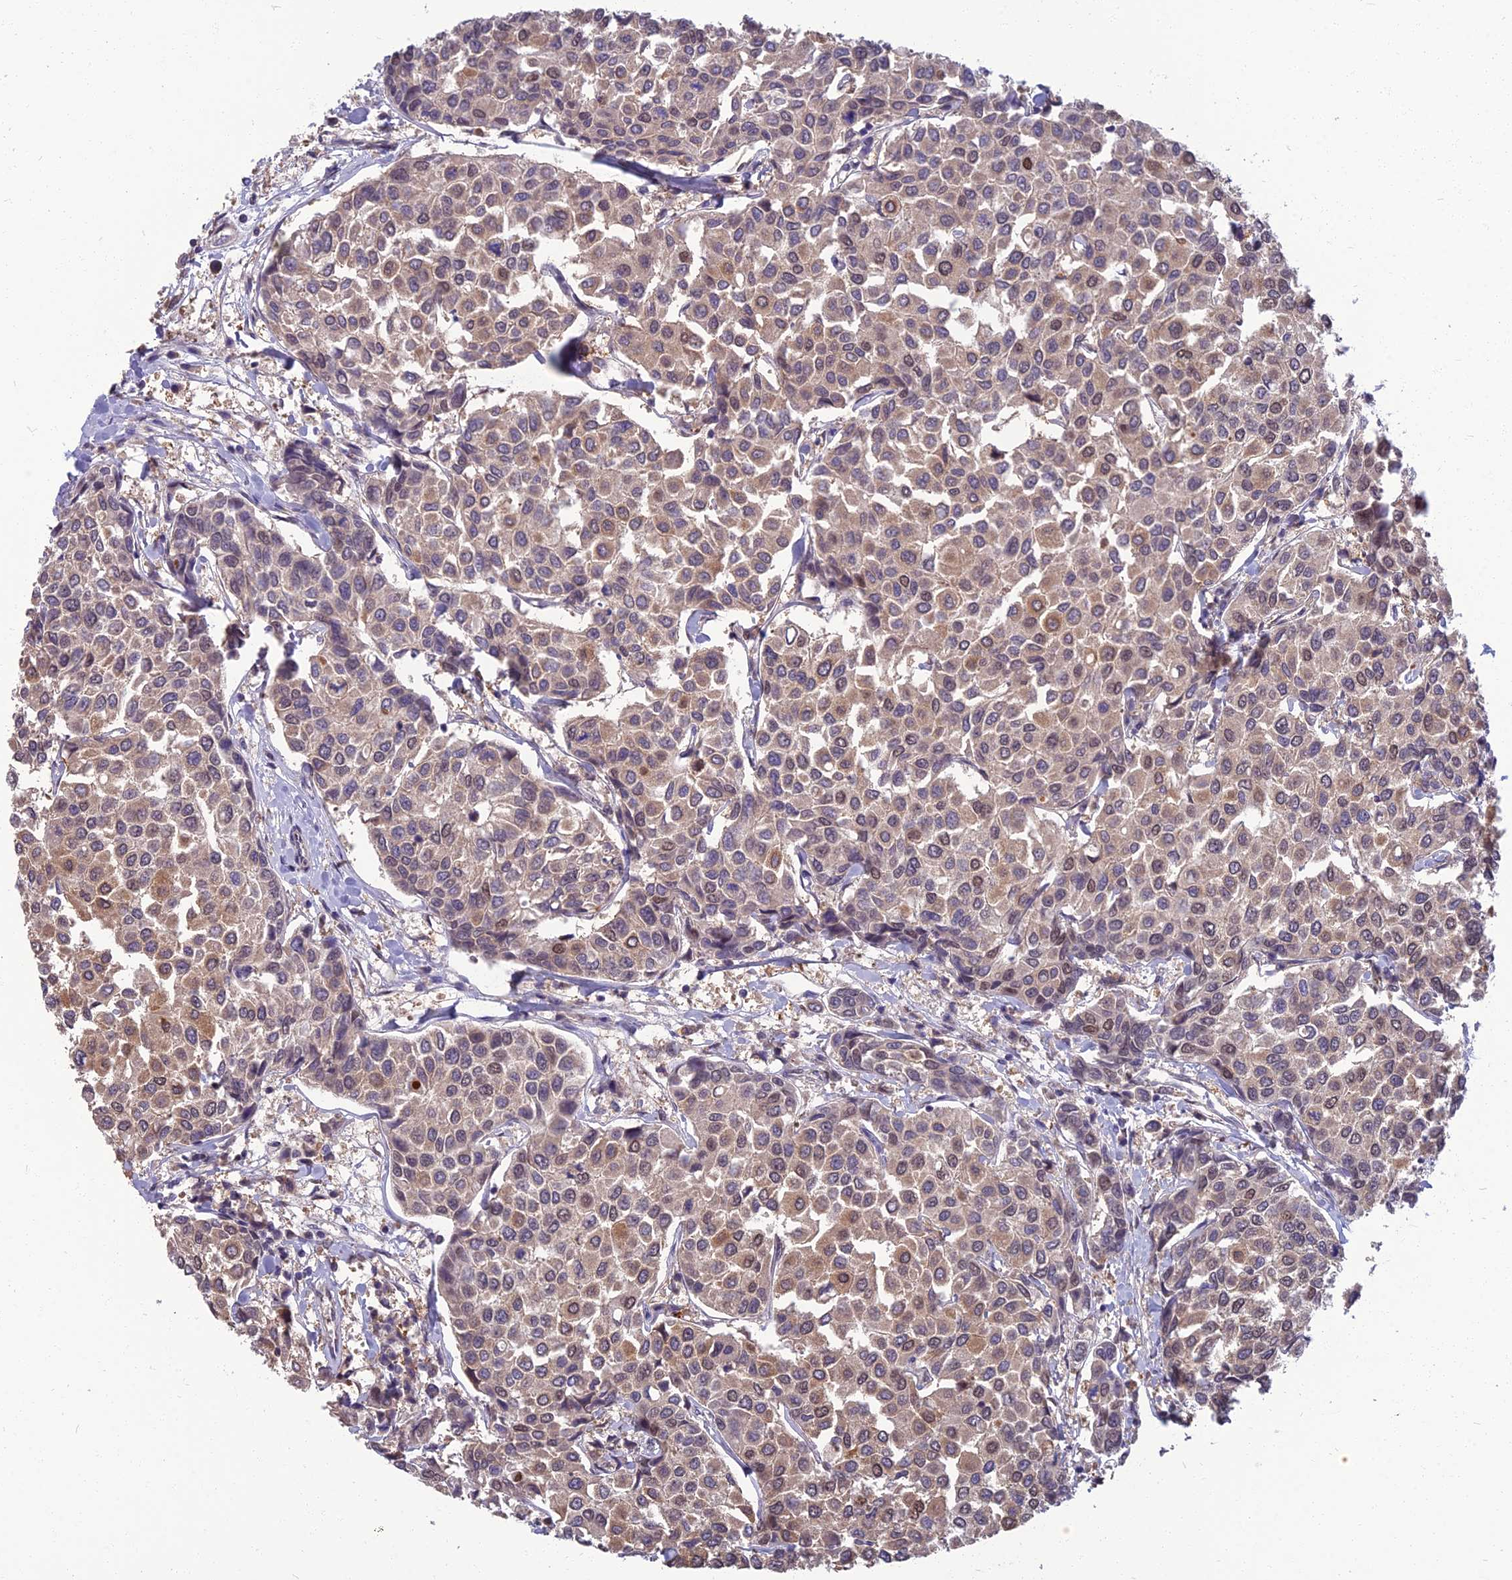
{"staining": {"intensity": "weak", "quantity": ">75%", "location": "cytoplasmic/membranous,nuclear"}, "tissue": "breast cancer", "cell_type": "Tumor cells", "image_type": "cancer", "snomed": [{"axis": "morphology", "description": "Duct carcinoma"}, {"axis": "topography", "description": "Breast"}], "caption": "Breast infiltrating ductal carcinoma stained with a protein marker shows weak staining in tumor cells.", "gene": "NR4A3", "patient": {"sex": "female", "age": 55}}